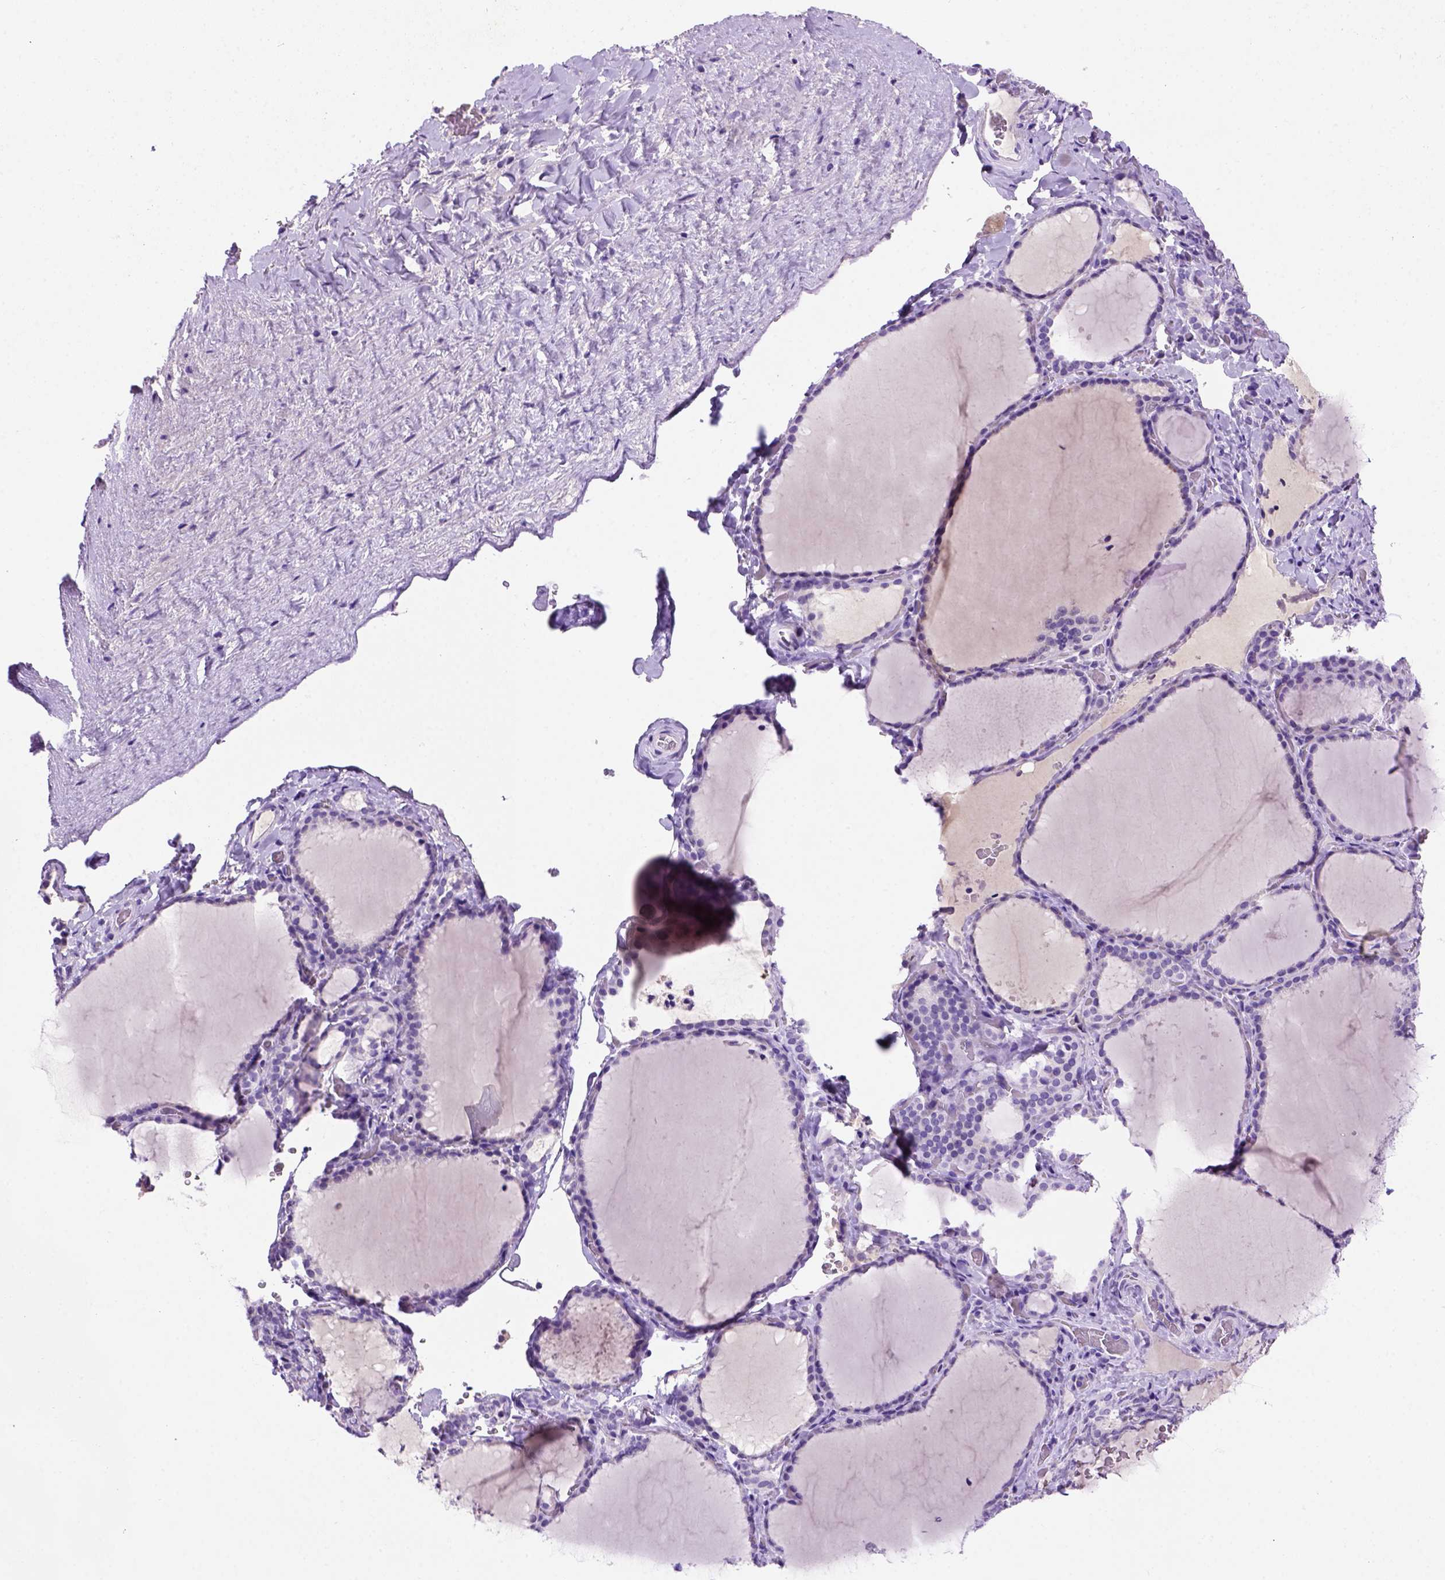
{"staining": {"intensity": "negative", "quantity": "none", "location": "none"}, "tissue": "thyroid gland", "cell_type": "Glandular cells", "image_type": "normal", "snomed": [{"axis": "morphology", "description": "Normal tissue, NOS"}, {"axis": "topography", "description": "Thyroid gland"}], "caption": "Immunohistochemistry (IHC) of benign thyroid gland shows no expression in glandular cells. (DAB (3,3'-diaminobenzidine) immunohistochemistry visualized using brightfield microscopy, high magnification).", "gene": "FAM81B", "patient": {"sex": "female", "age": 22}}